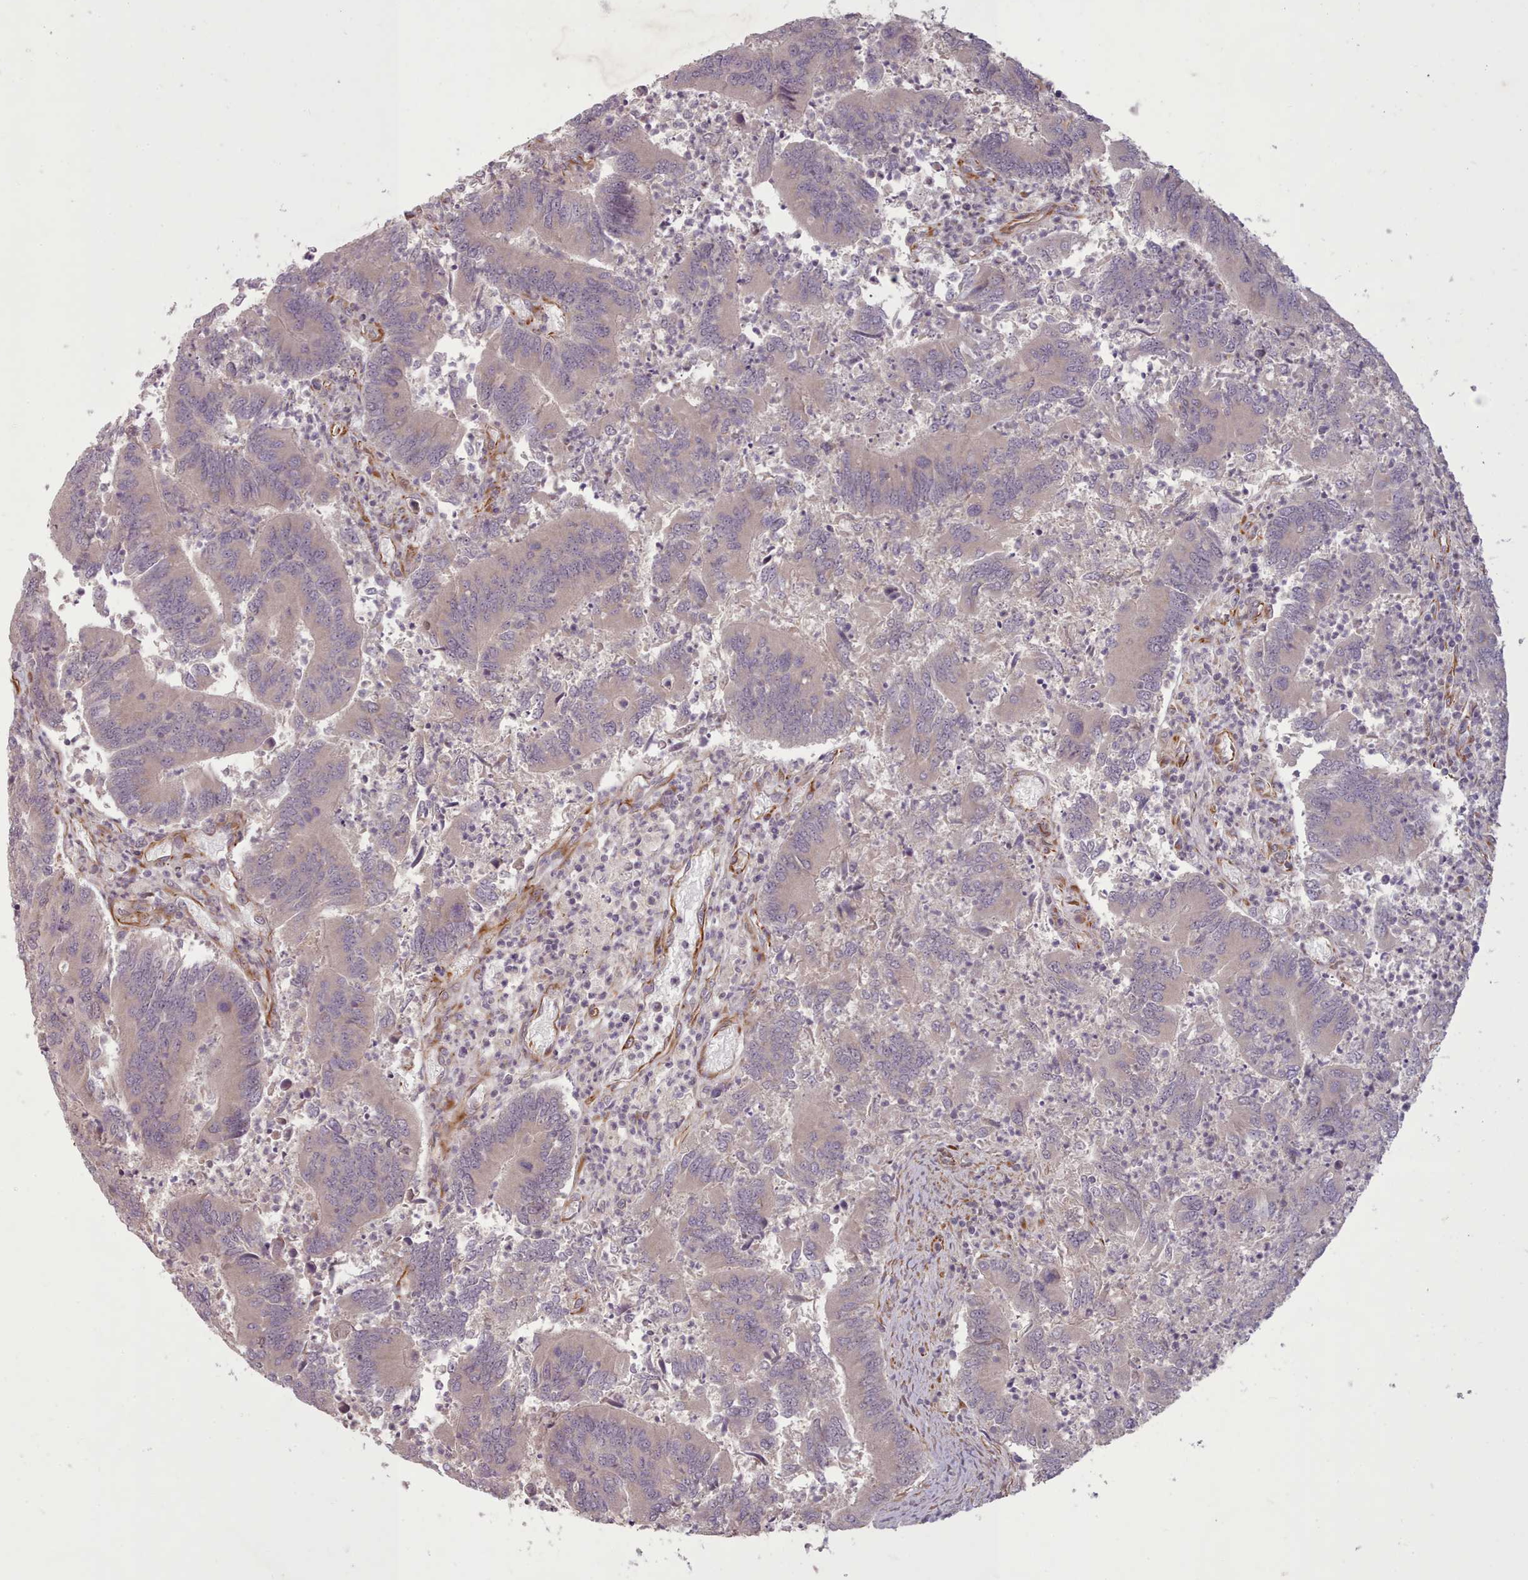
{"staining": {"intensity": "negative", "quantity": "none", "location": "none"}, "tissue": "colorectal cancer", "cell_type": "Tumor cells", "image_type": "cancer", "snomed": [{"axis": "morphology", "description": "Adenocarcinoma, NOS"}, {"axis": "topography", "description": "Colon"}], "caption": "IHC micrograph of neoplastic tissue: human adenocarcinoma (colorectal) stained with DAB (3,3'-diaminobenzidine) shows no significant protein expression in tumor cells.", "gene": "GBGT1", "patient": {"sex": "female", "age": 67}}